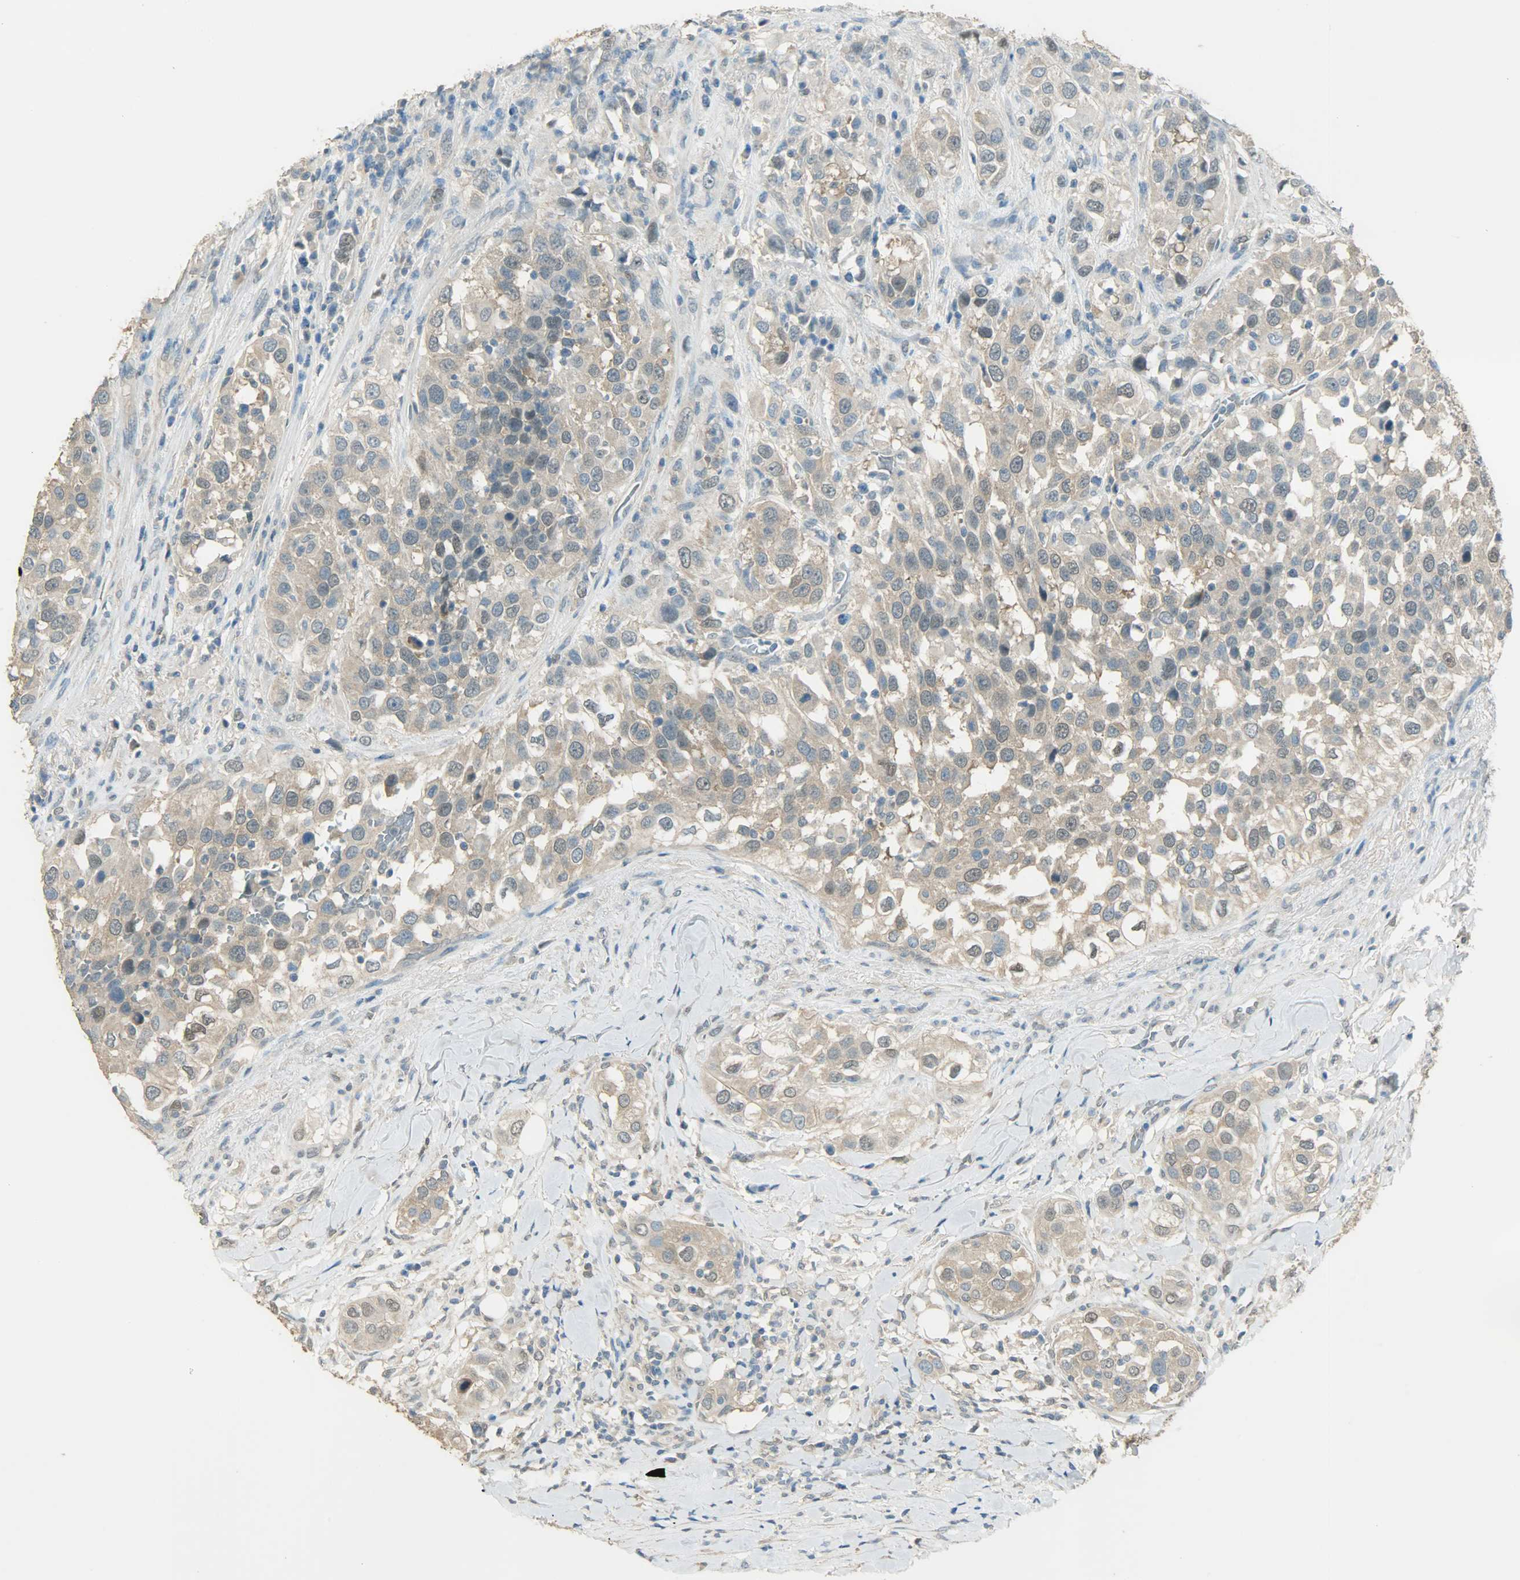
{"staining": {"intensity": "weak", "quantity": "25%-75%", "location": "cytoplasmic/membranous,nuclear"}, "tissue": "urothelial cancer", "cell_type": "Tumor cells", "image_type": "cancer", "snomed": [{"axis": "morphology", "description": "Urothelial carcinoma, High grade"}, {"axis": "topography", "description": "Urinary bladder"}], "caption": "Immunohistochemistry of urothelial cancer shows low levels of weak cytoplasmic/membranous and nuclear positivity in approximately 25%-75% of tumor cells.", "gene": "PRMT5", "patient": {"sex": "female", "age": 80}}